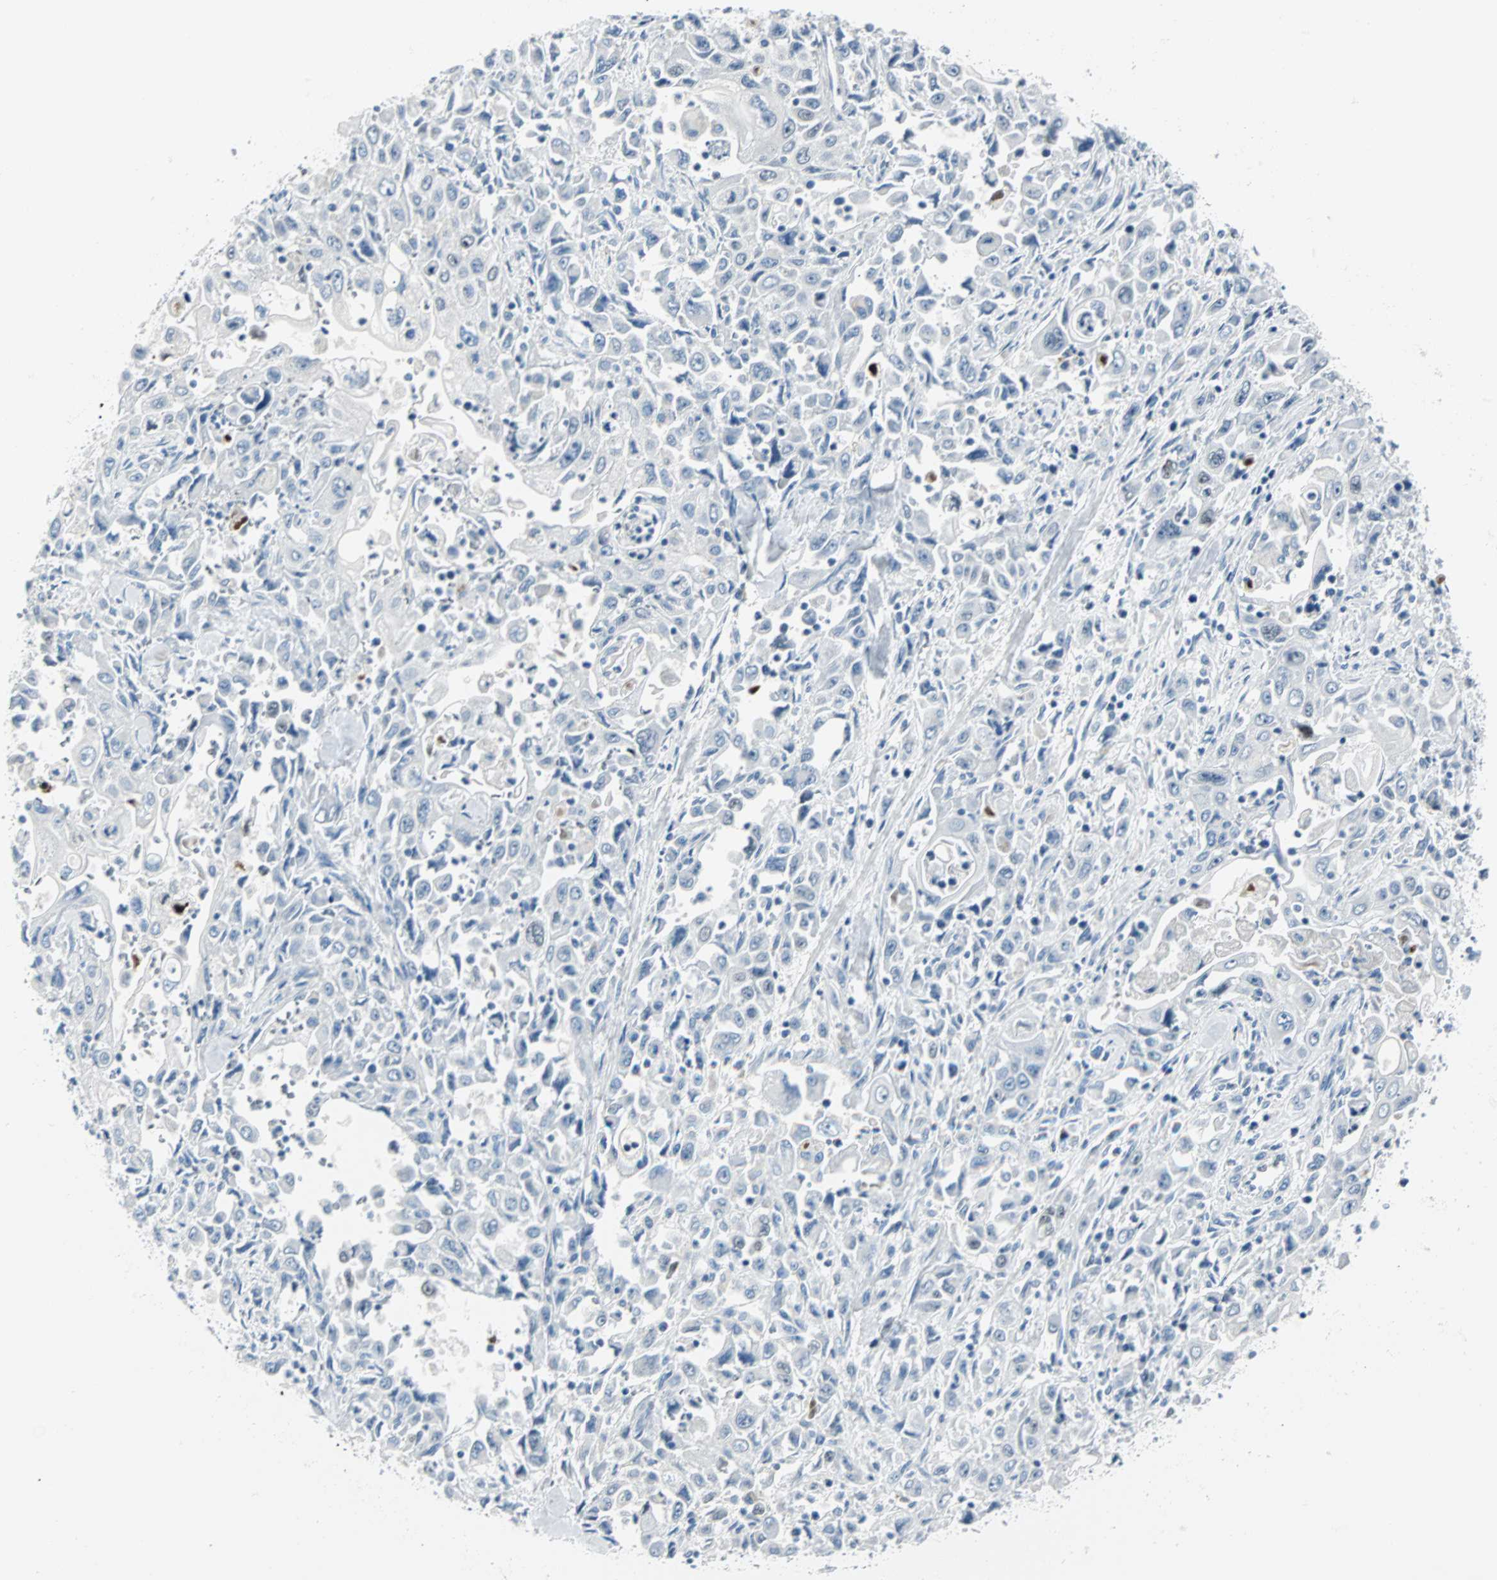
{"staining": {"intensity": "negative", "quantity": "none", "location": "none"}, "tissue": "pancreatic cancer", "cell_type": "Tumor cells", "image_type": "cancer", "snomed": [{"axis": "morphology", "description": "Adenocarcinoma, NOS"}, {"axis": "topography", "description": "Pancreas"}], "caption": "Image shows no significant protein expression in tumor cells of pancreatic adenocarcinoma.", "gene": "IL33", "patient": {"sex": "male", "age": 70}}